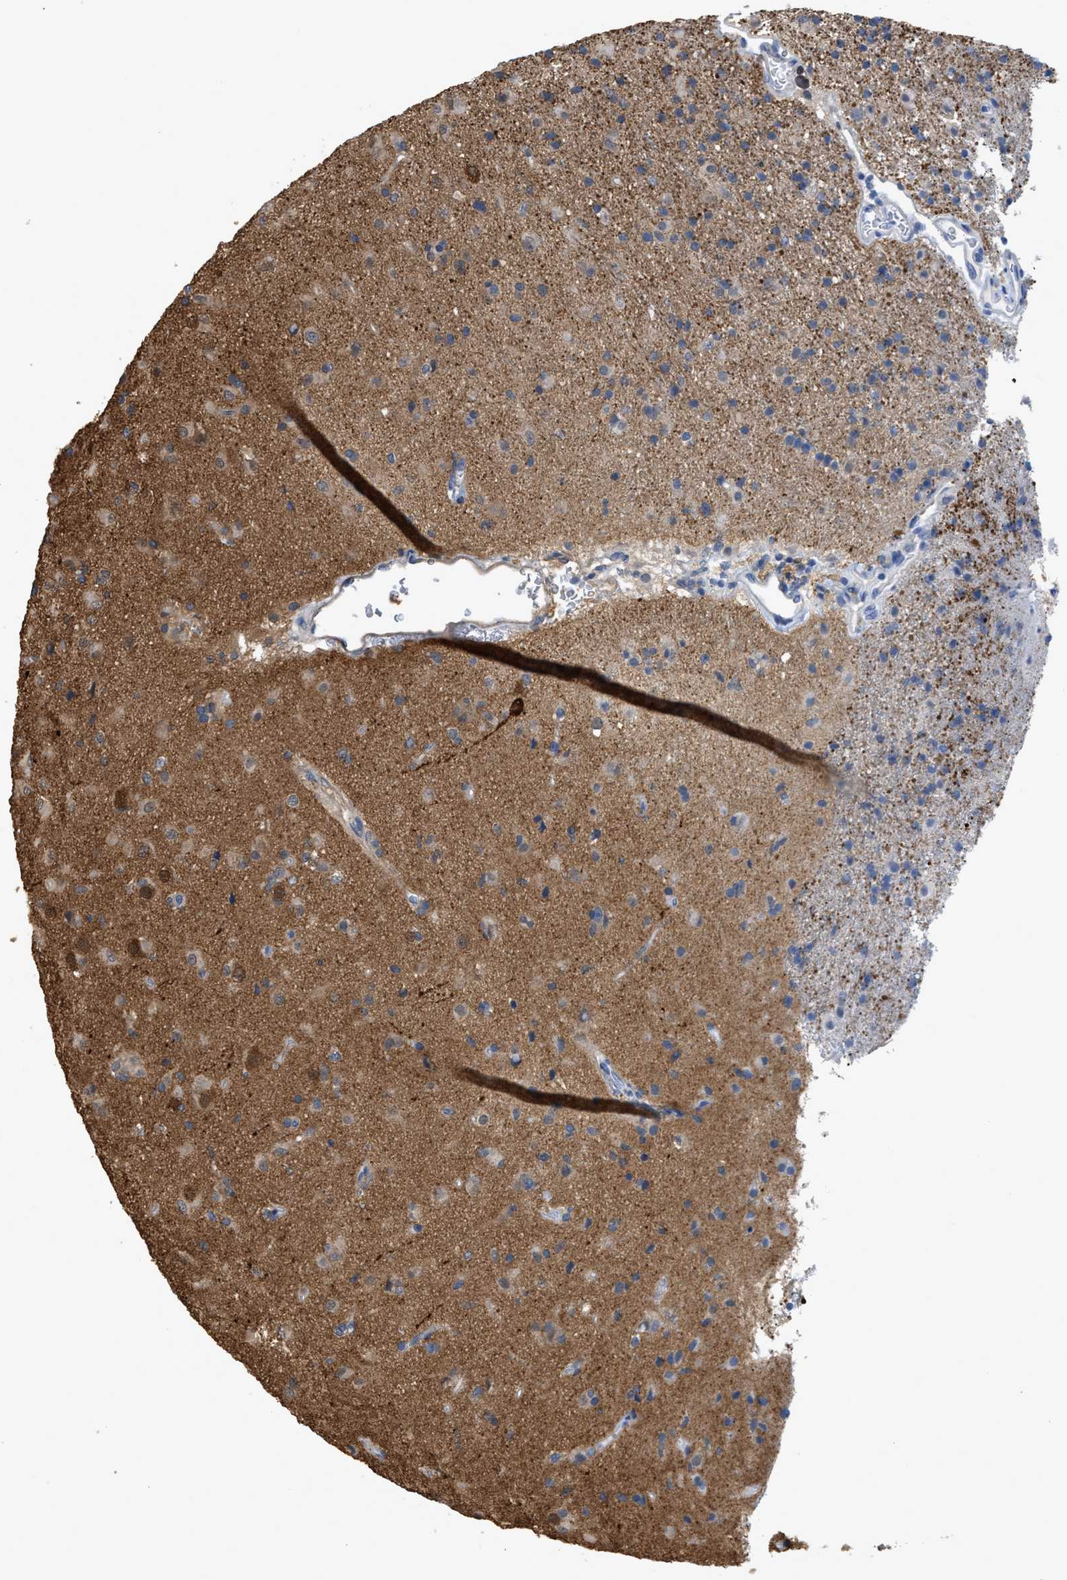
{"staining": {"intensity": "weak", "quantity": ">75%", "location": "cytoplasmic/membranous"}, "tissue": "glioma", "cell_type": "Tumor cells", "image_type": "cancer", "snomed": [{"axis": "morphology", "description": "Glioma, malignant, Low grade"}, {"axis": "topography", "description": "Brain"}], "caption": "Glioma stained for a protein shows weak cytoplasmic/membranous positivity in tumor cells.", "gene": "CRYM", "patient": {"sex": "male", "age": 65}}